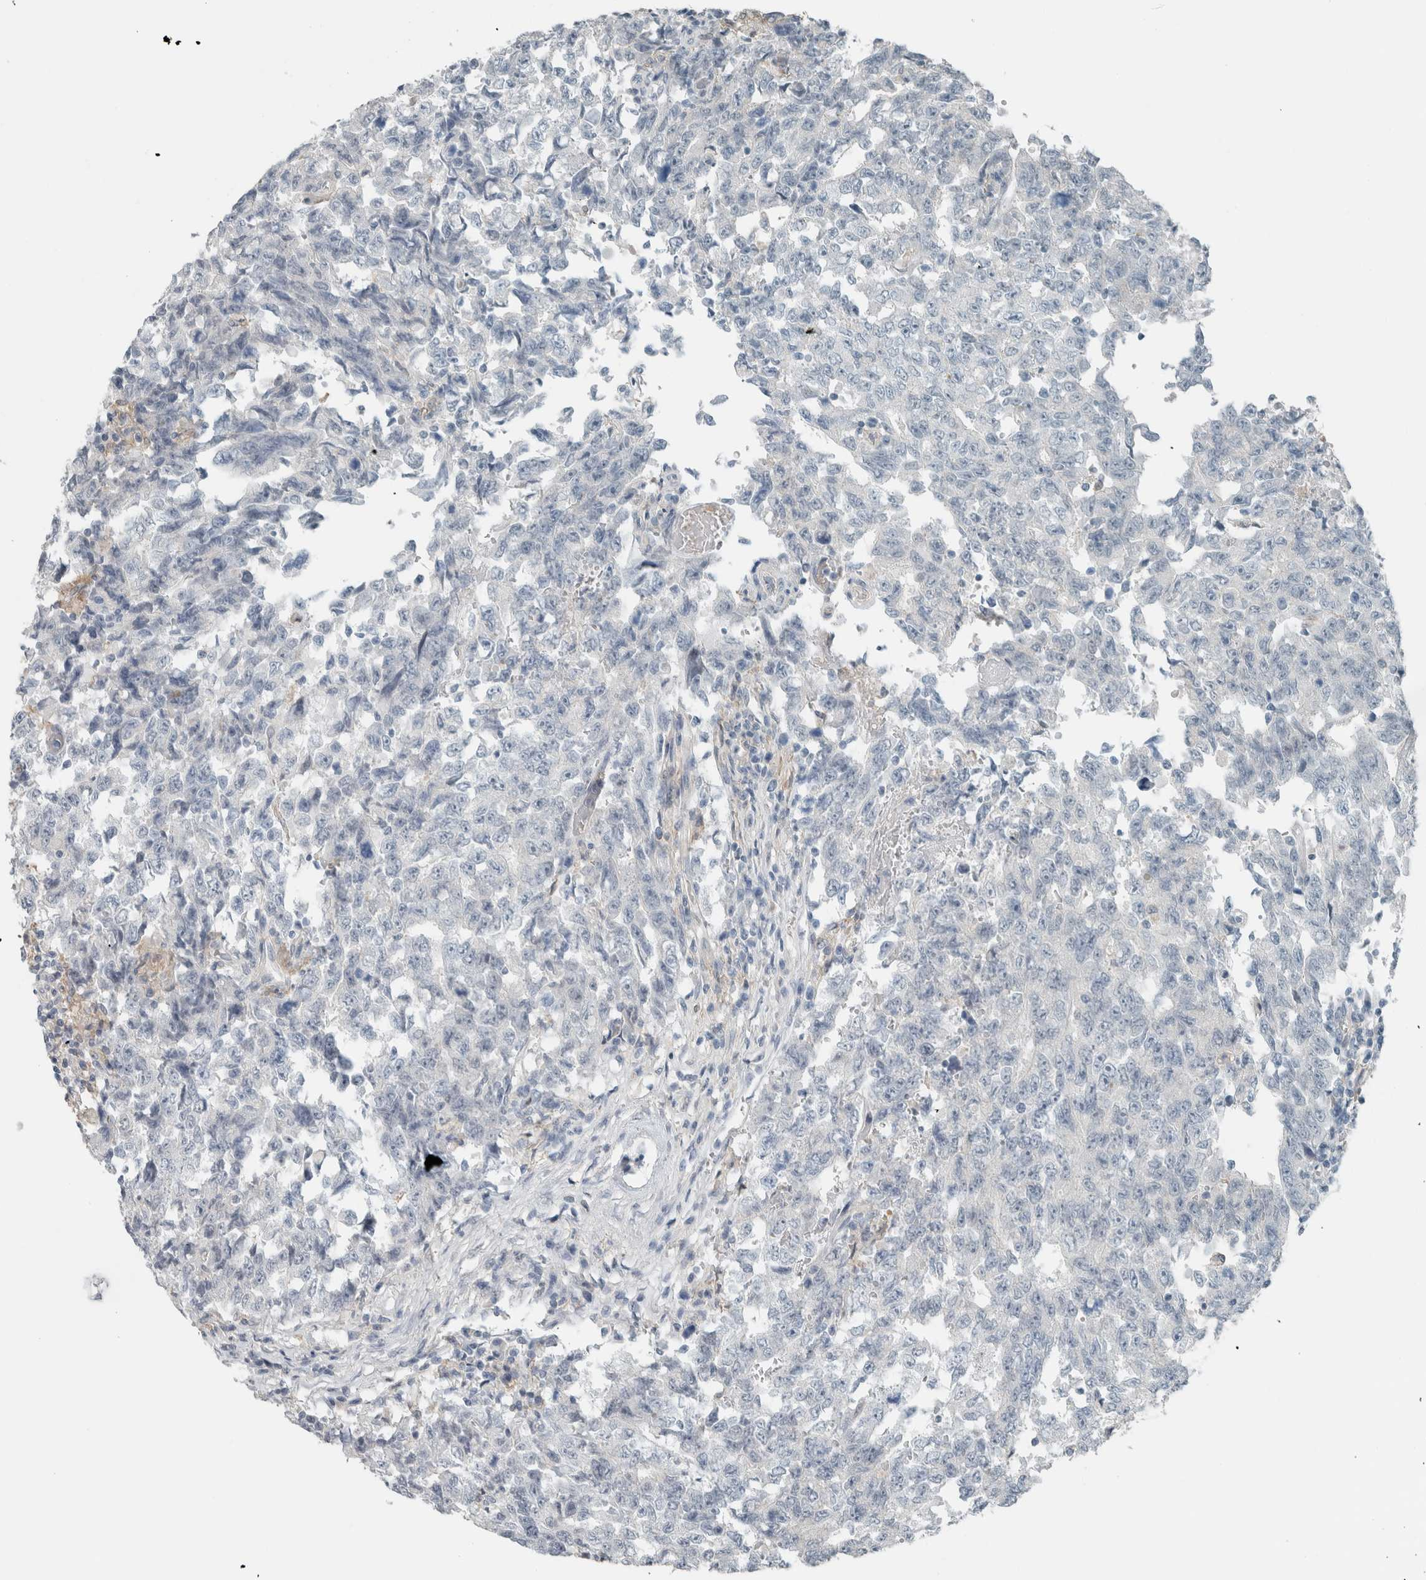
{"staining": {"intensity": "negative", "quantity": "none", "location": "none"}, "tissue": "testis cancer", "cell_type": "Tumor cells", "image_type": "cancer", "snomed": [{"axis": "morphology", "description": "Carcinoma, Embryonal, NOS"}, {"axis": "topography", "description": "Testis"}], "caption": "The IHC histopathology image has no significant expression in tumor cells of testis cancer (embryonal carcinoma) tissue.", "gene": "SCIN", "patient": {"sex": "male", "age": 26}}